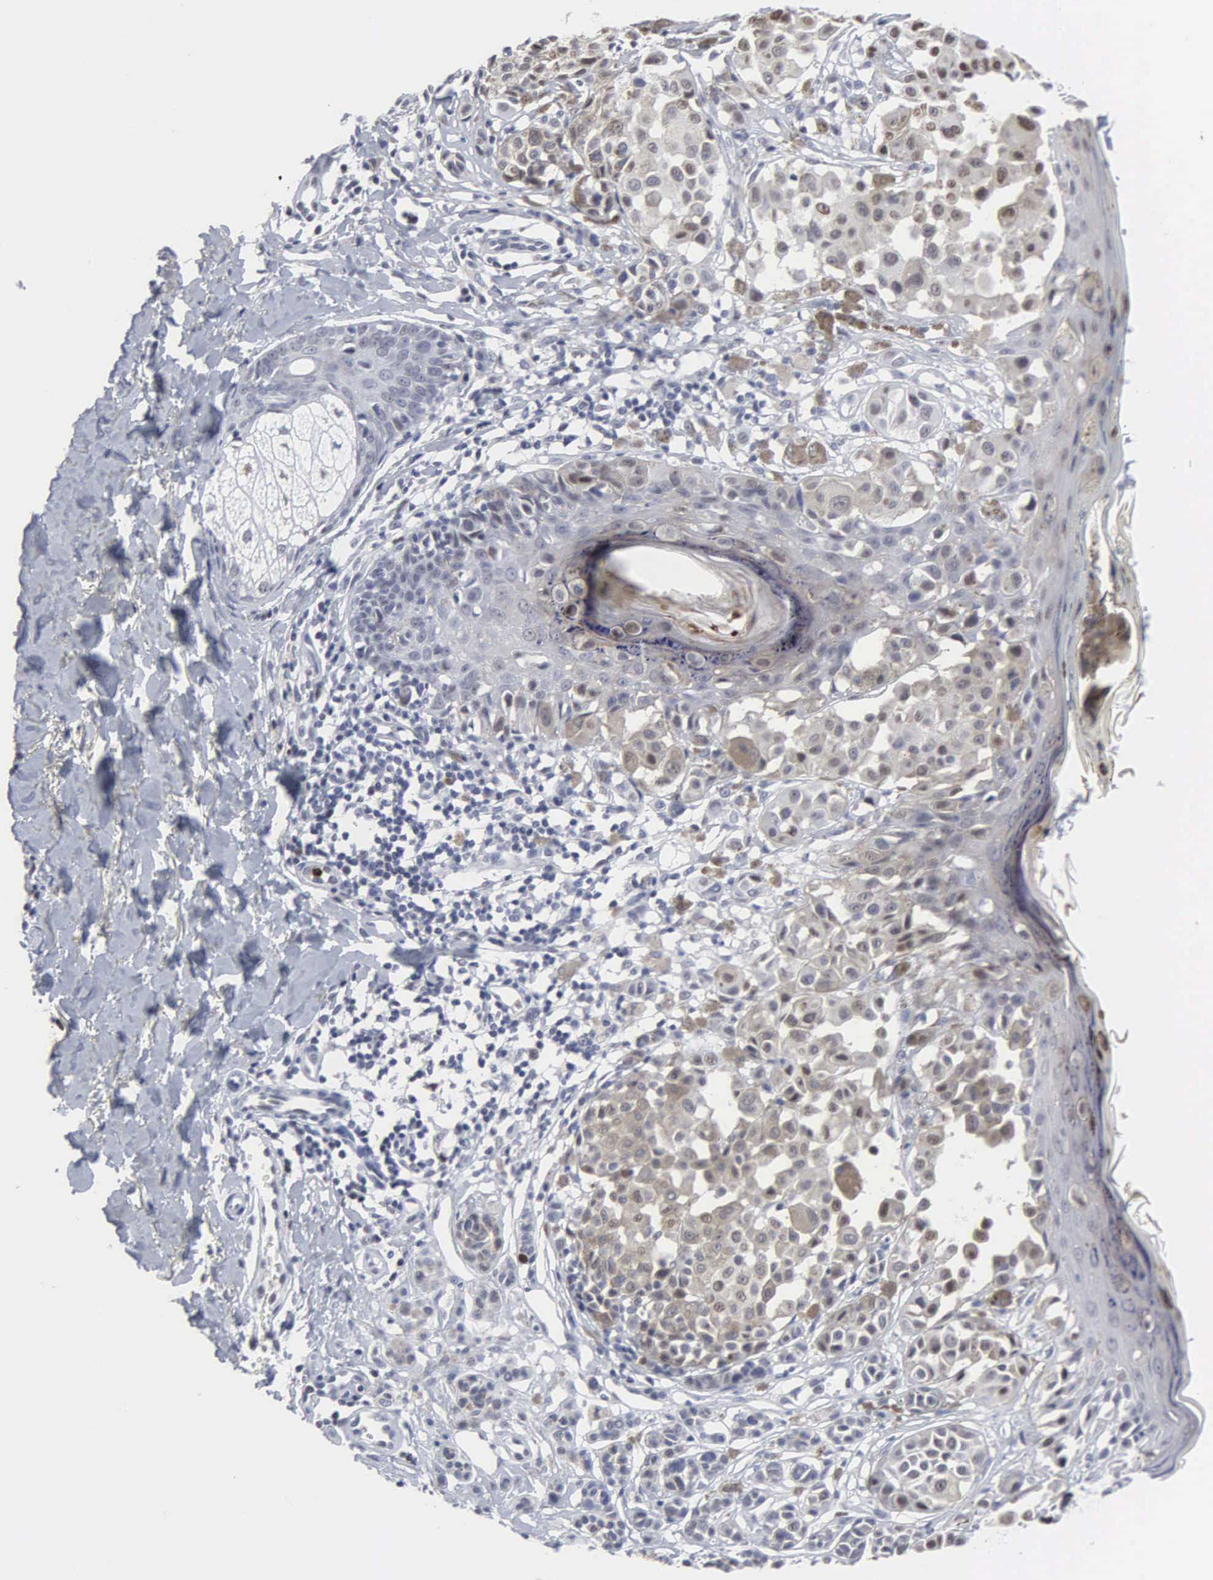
{"staining": {"intensity": "weak", "quantity": "<25%", "location": "cytoplasmic/membranous"}, "tissue": "melanoma", "cell_type": "Tumor cells", "image_type": "cancer", "snomed": [{"axis": "morphology", "description": "Malignant melanoma, NOS"}, {"axis": "topography", "description": "Skin"}], "caption": "Malignant melanoma was stained to show a protein in brown. There is no significant positivity in tumor cells. Brightfield microscopy of IHC stained with DAB (brown) and hematoxylin (blue), captured at high magnification.", "gene": "SPIN3", "patient": {"sex": "male", "age": 40}}